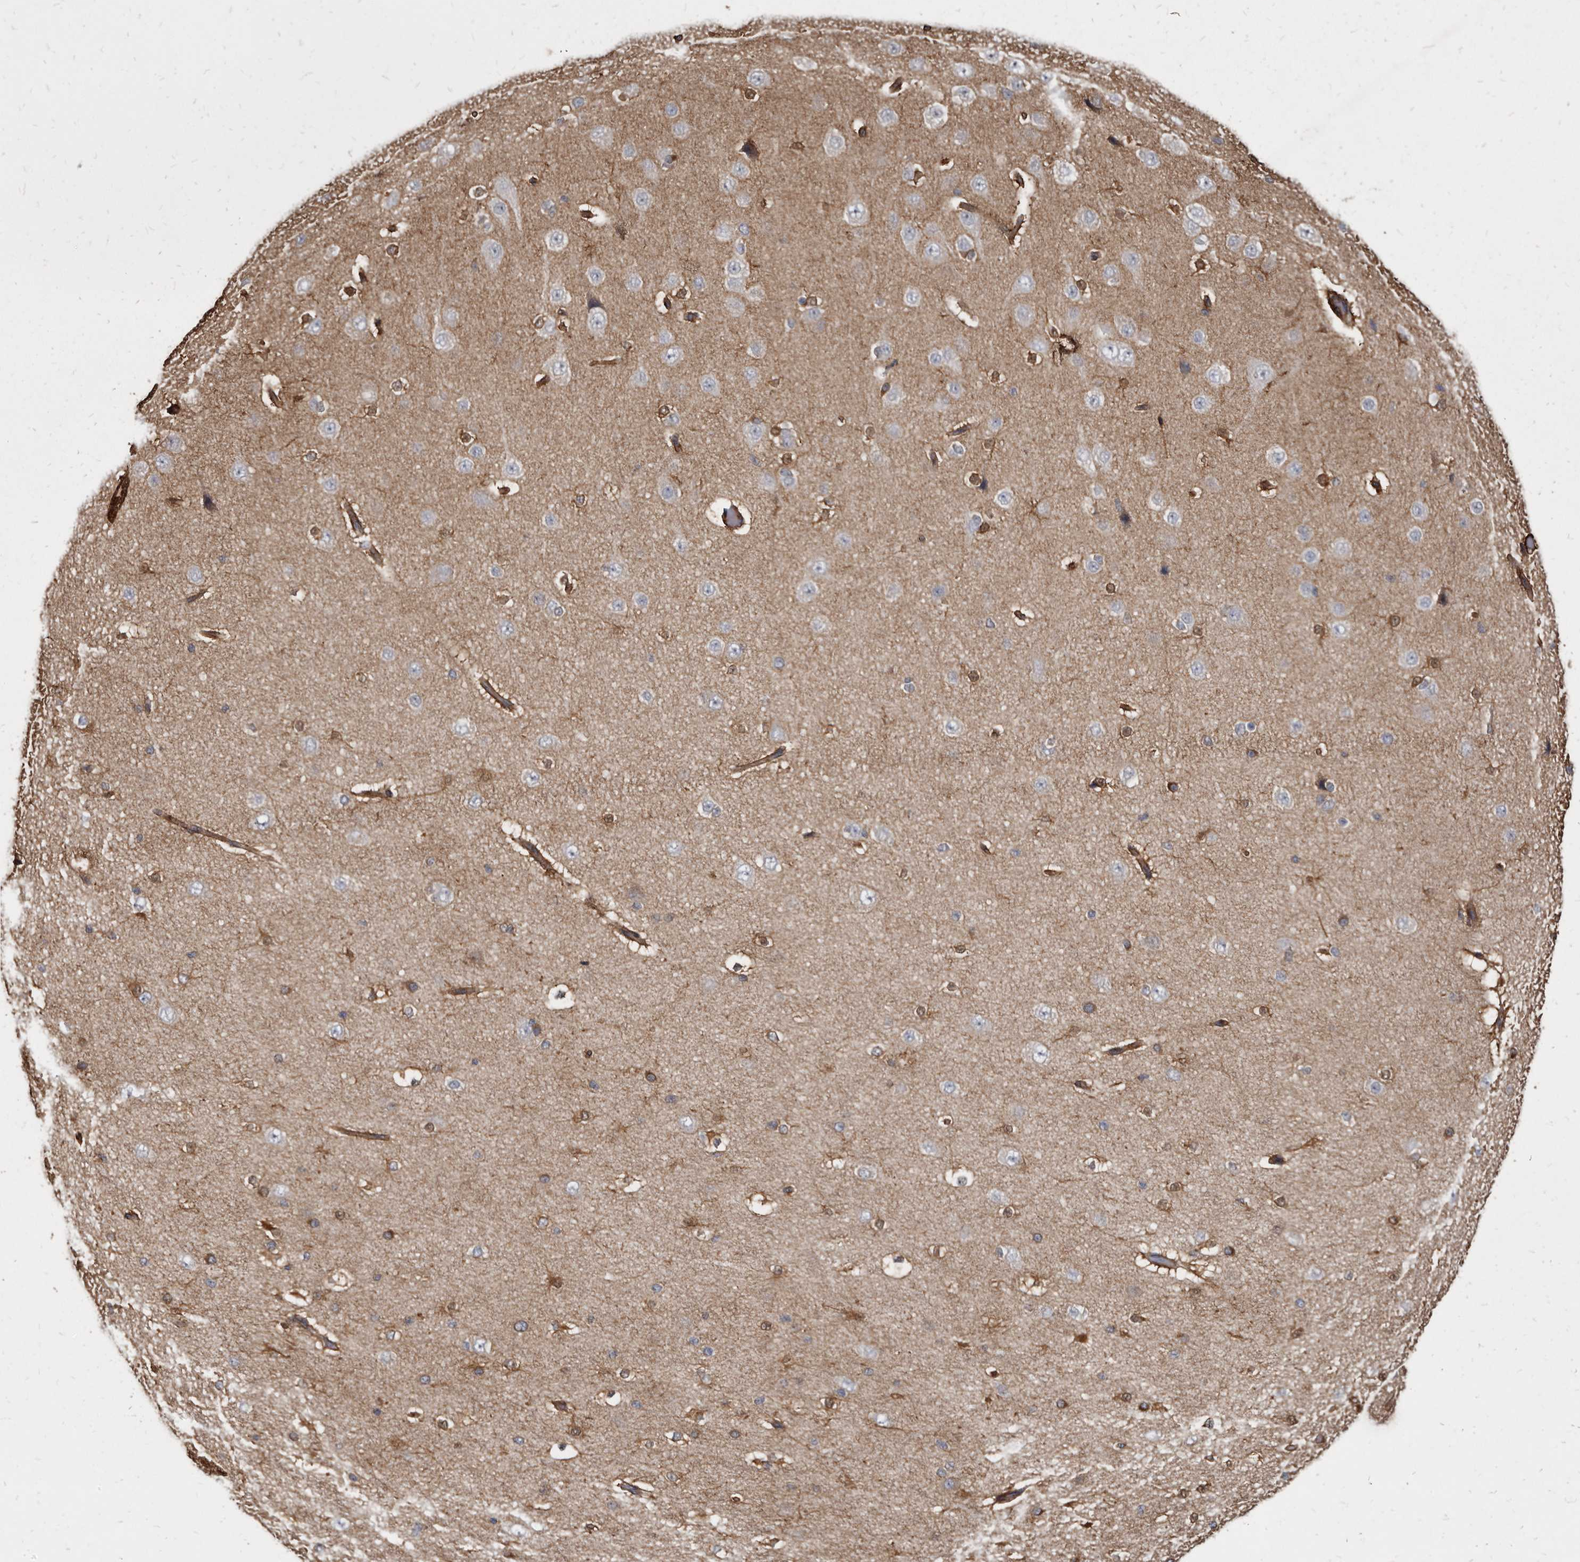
{"staining": {"intensity": "moderate", "quantity": ">75%", "location": "cytoplasmic/membranous"}, "tissue": "cerebral cortex", "cell_type": "Endothelial cells", "image_type": "normal", "snomed": [{"axis": "morphology", "description": "Normal tissue, NOS"}, {"axis": "morphology", "description": "Developmental malformation"}, {"axis": "topography", "description": "Cerebral cortex"}], "caption": "A histopathology image of cerebral cortex stained for a protein shows moderate cytoplasmic/membranous brown staining in endothelial cells.", "gene": "KCTD20", "patient": {"sex": "female", "age": 30}}